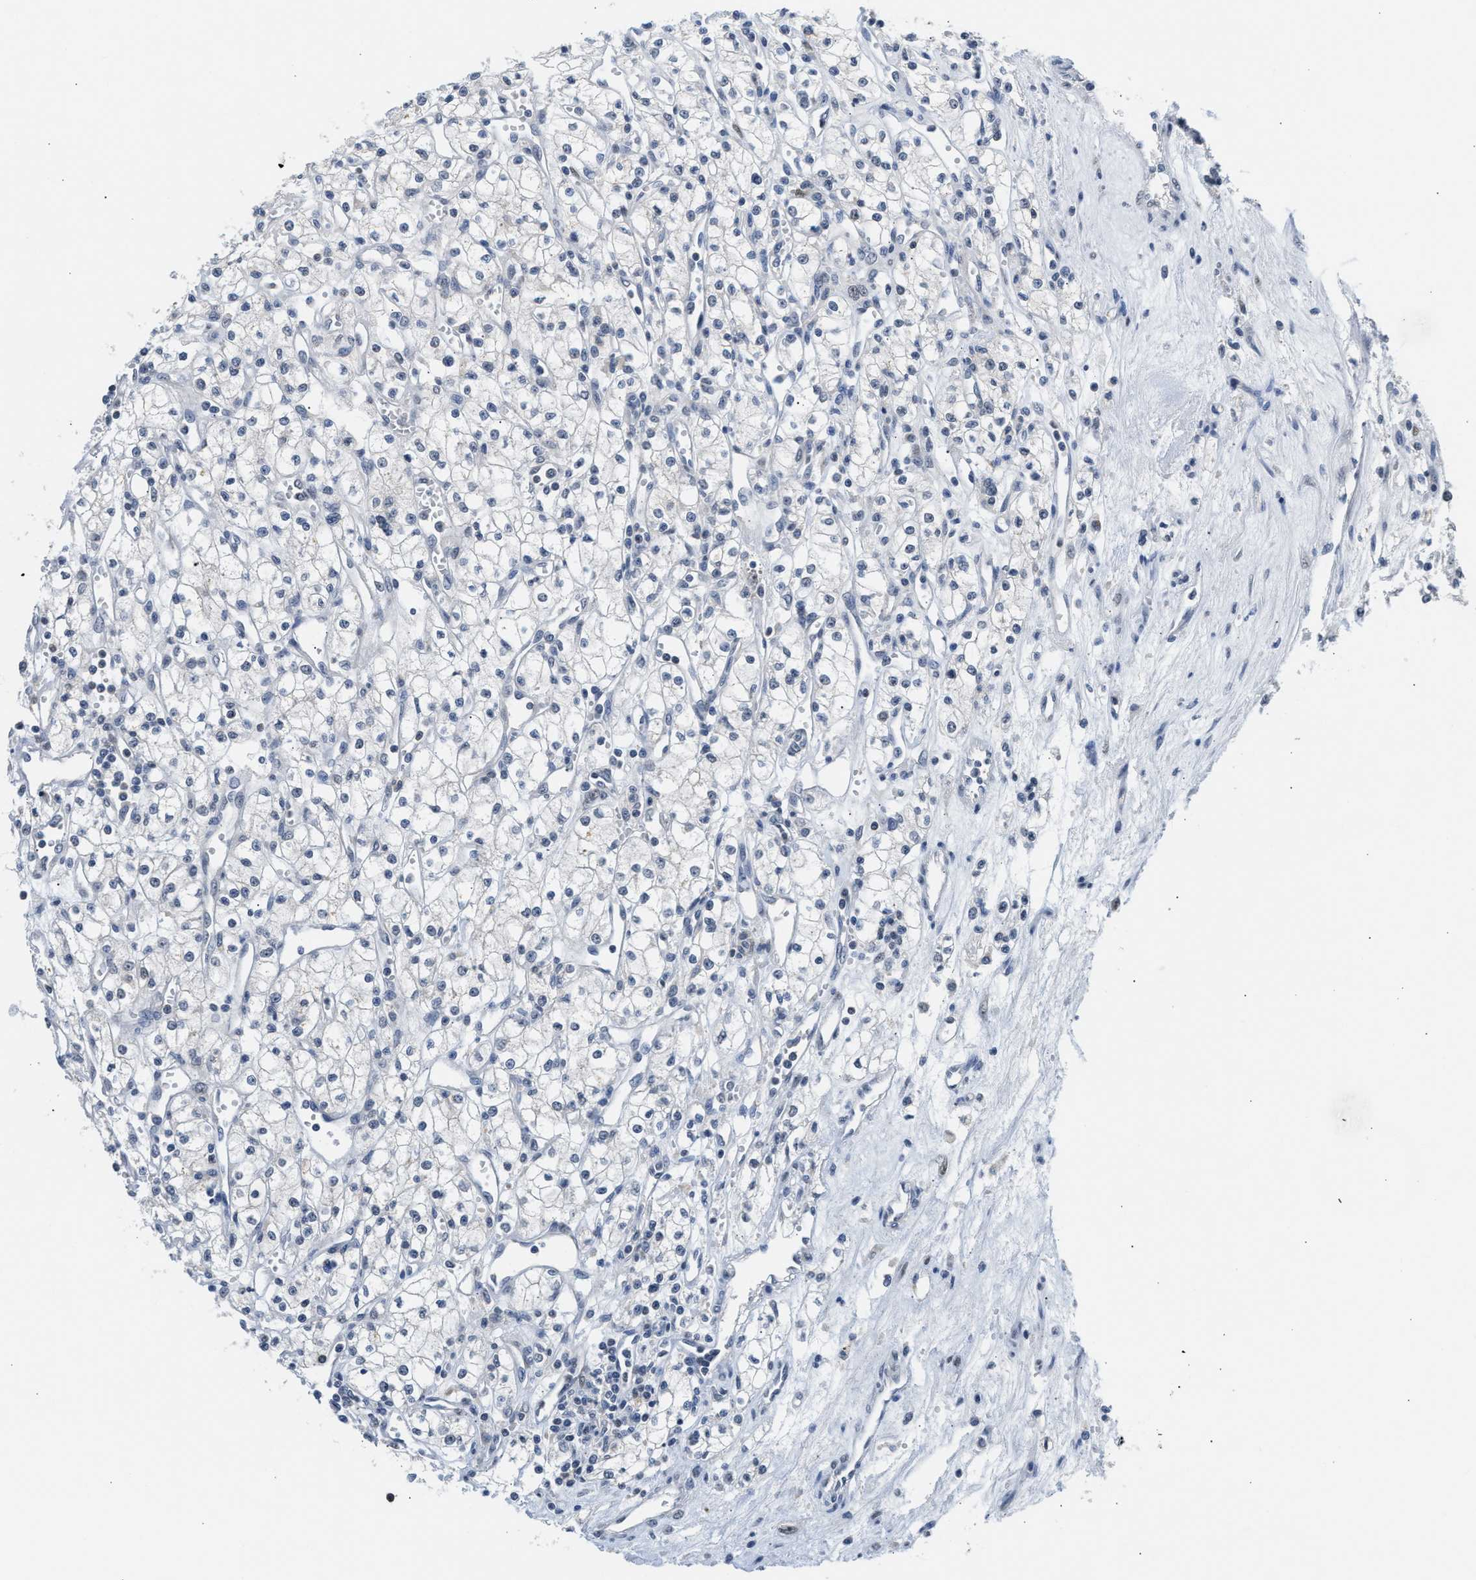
{"staining": {"intensity": "negative", "quantity": "none", "location": "none"}, "tissue": "renal cancer", "cell_type": "Tumor cells", "image_type": "cancer", "snomed": [{"axis": "morphology", "description": "Adenocarcinoma, NOS"}, {"axis": "topography", "description": "Kidney"}], "caption": "Immunohistochemistry (IHC) of human renal cancer (adenocarcinoma) exhibits no staining in tumor cells.", "gene": "PPM1L", "patient": {"sex": "male", "age": 59}}